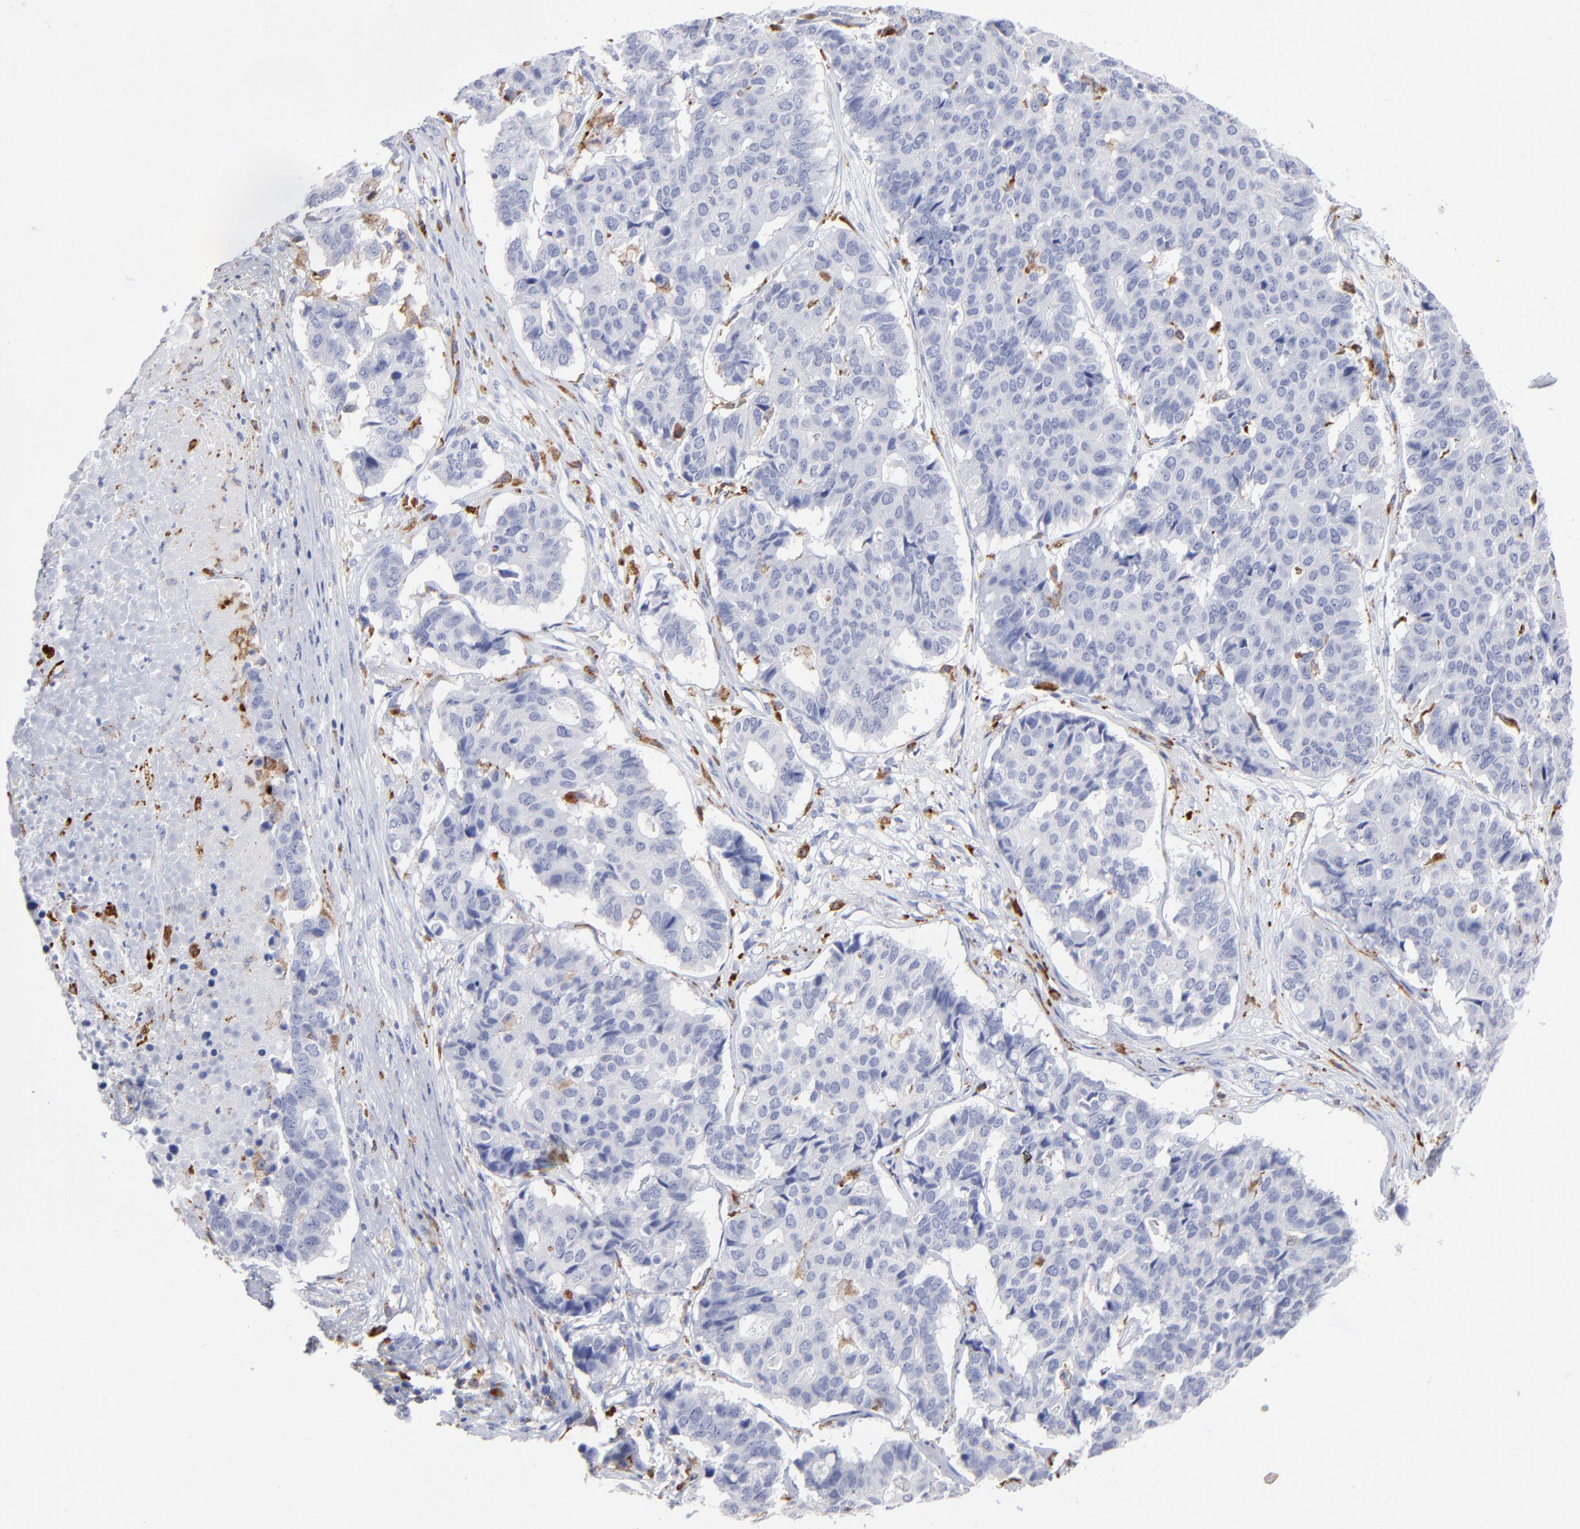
{"staining": {"intensity": "negative", "quantity": "none", "location": "none"}, "tissue": "pancreatic cancer", "cell_type": "Tumor cells", "image_type": "cancer", "snomed": [{"axis": "morphology", "description": "Adenocarcinoma, NOS"}, {"axis": "topography", "description": "Pancreas"}], "caption": "DAB immunohistochemical staining of pancreatic cancer (adenocarcinoma) exhibits no significant positivity in tumor cells.", "gene": "CD180", "patient": {"sex": "male", "age": 50}}